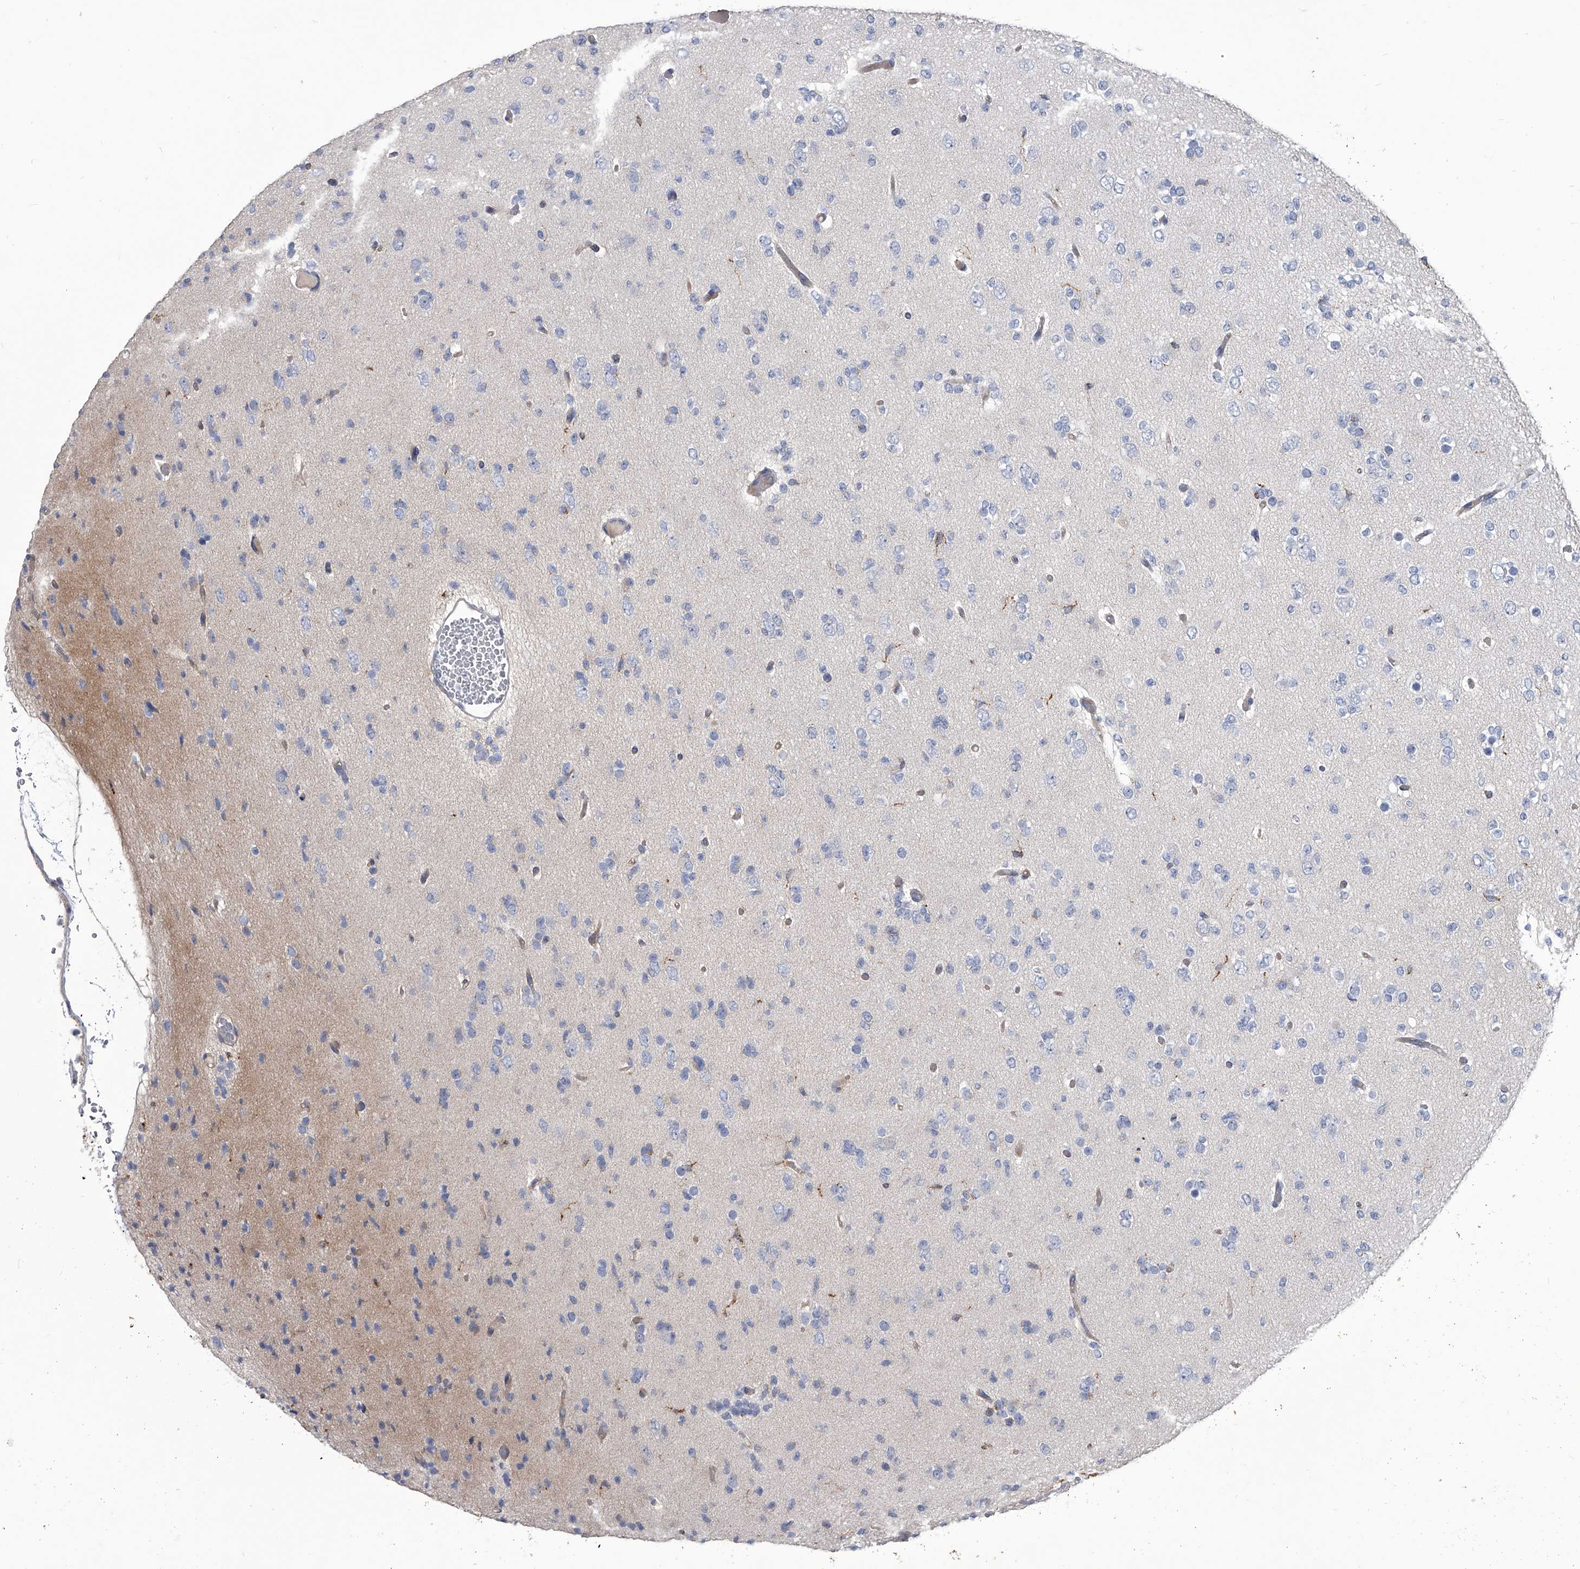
{"staining": {"intensity": "negative", "quantity": "none", "location": "none"}, "tissue": "glioma", "cell_type": "Tumor cells", "image_type": "cancer", "snomed": [{"axis": "morphology", "description": "Glioma, malignant, Low grade"}, {"axis": "topography", "description": "Brain"}], "caption": "Low-grade glioma (malignant) was stained to show a protein in brown. There is no significant positivity in tumor cells.", "gene": "SPP1", "patient": {"sex": "female", "age": 22}}